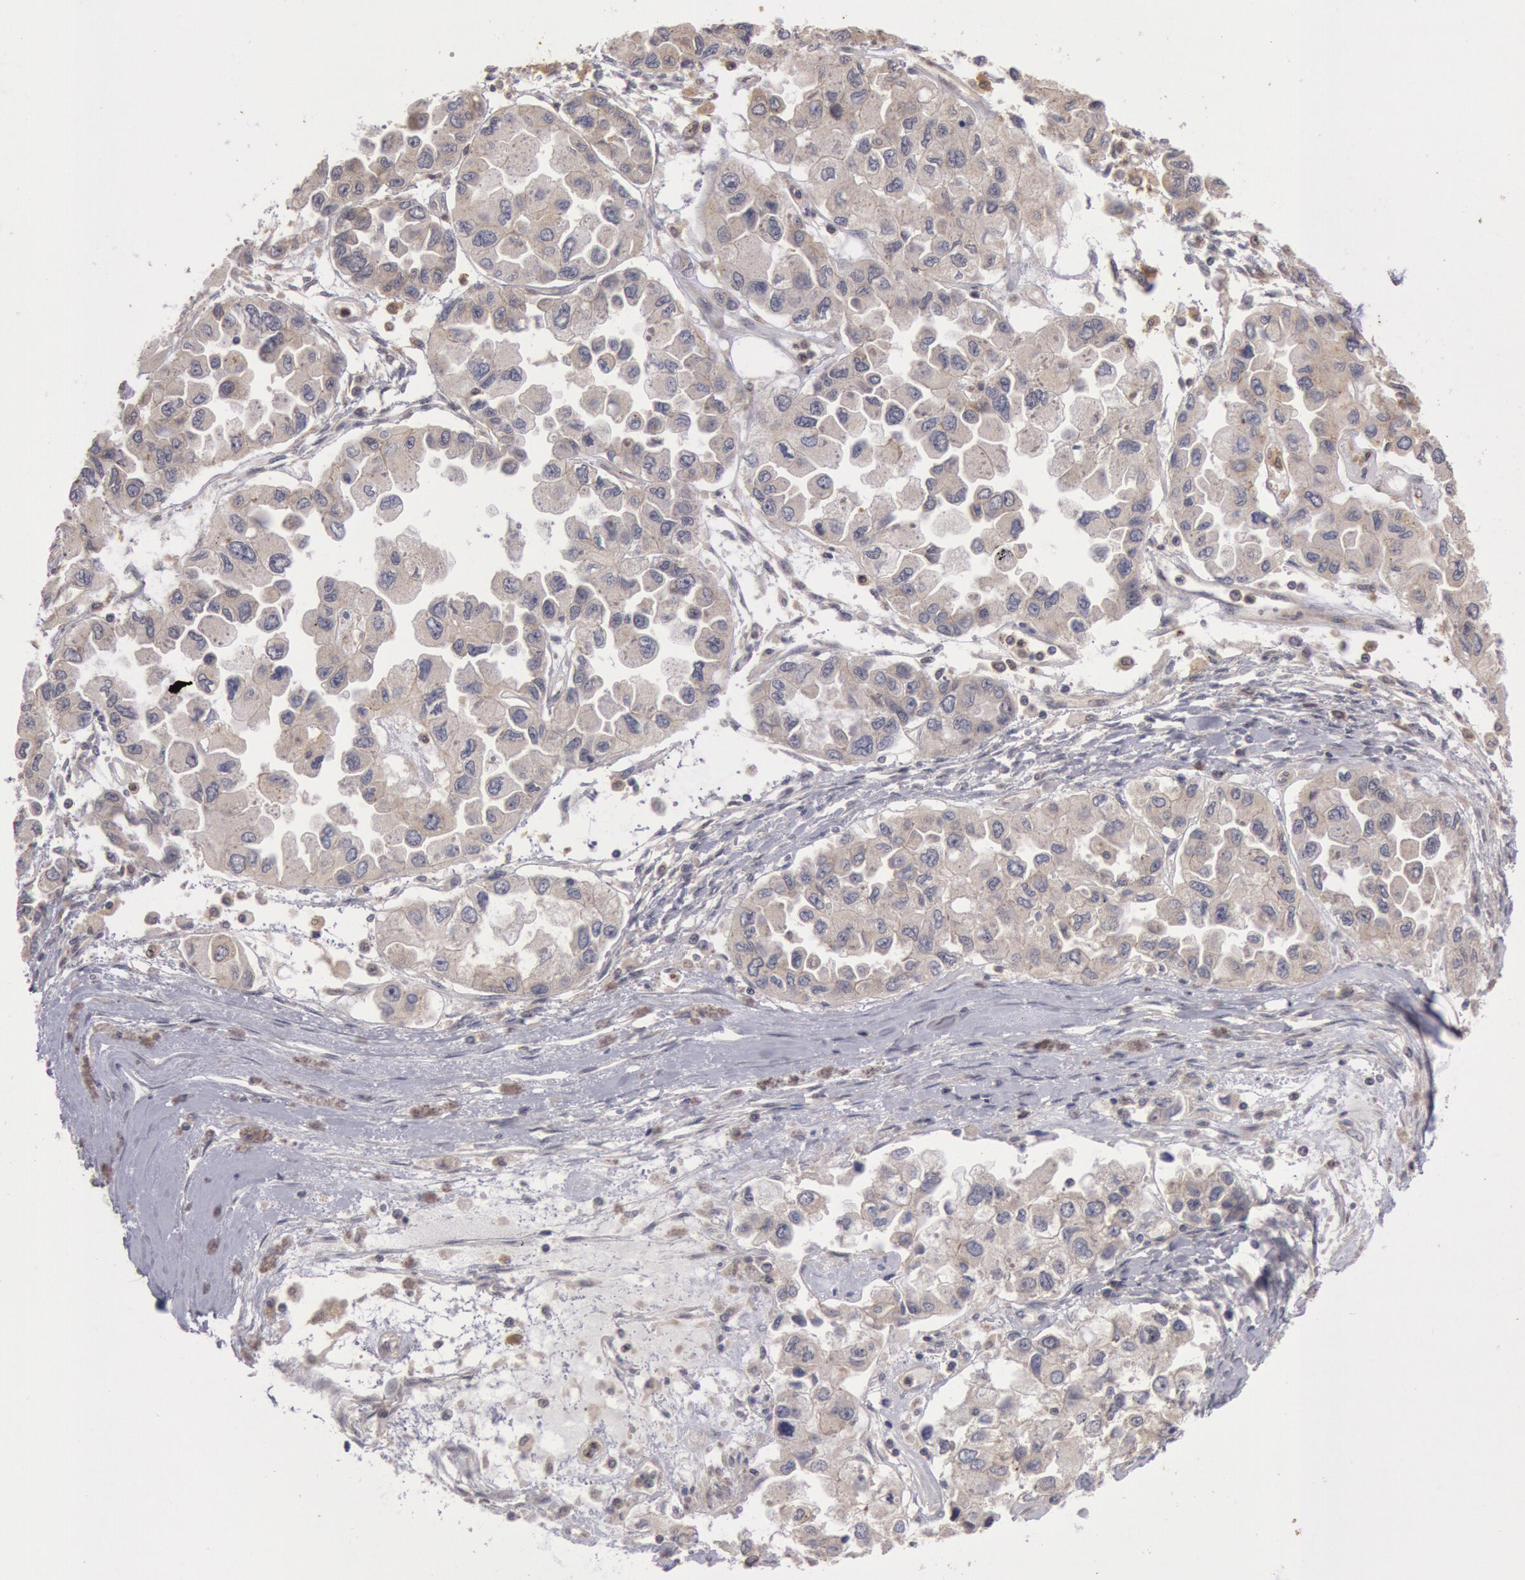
{"staining": {"intensity": "weak", "quantity": ">75%", "location": "cytoplasmic/membranous"}, "tissue": "ovarian cancer", "cell_type": "Tumor cells", "image_type": "cancer", "snomed": [{"axis": "morphology", "description": "Cystadenocarcinoma, serous, NOS"}, {"axis": "topography", "description": "Ovary"}], "caption": "The photomicrograph displays a brown stain indicating the presence of a protein in the cytoplasmic/membranous of tumor cells in serous cystadenocarcinoma (ovarian). (Stains: DAB (3,3'-diaminobenzidine) in brown, nuclei in blue, Microscopy: brightfield microscopy at high magnification).", "gene": "PLA2G6", "patient": {"sex": "female", "age": 84}}